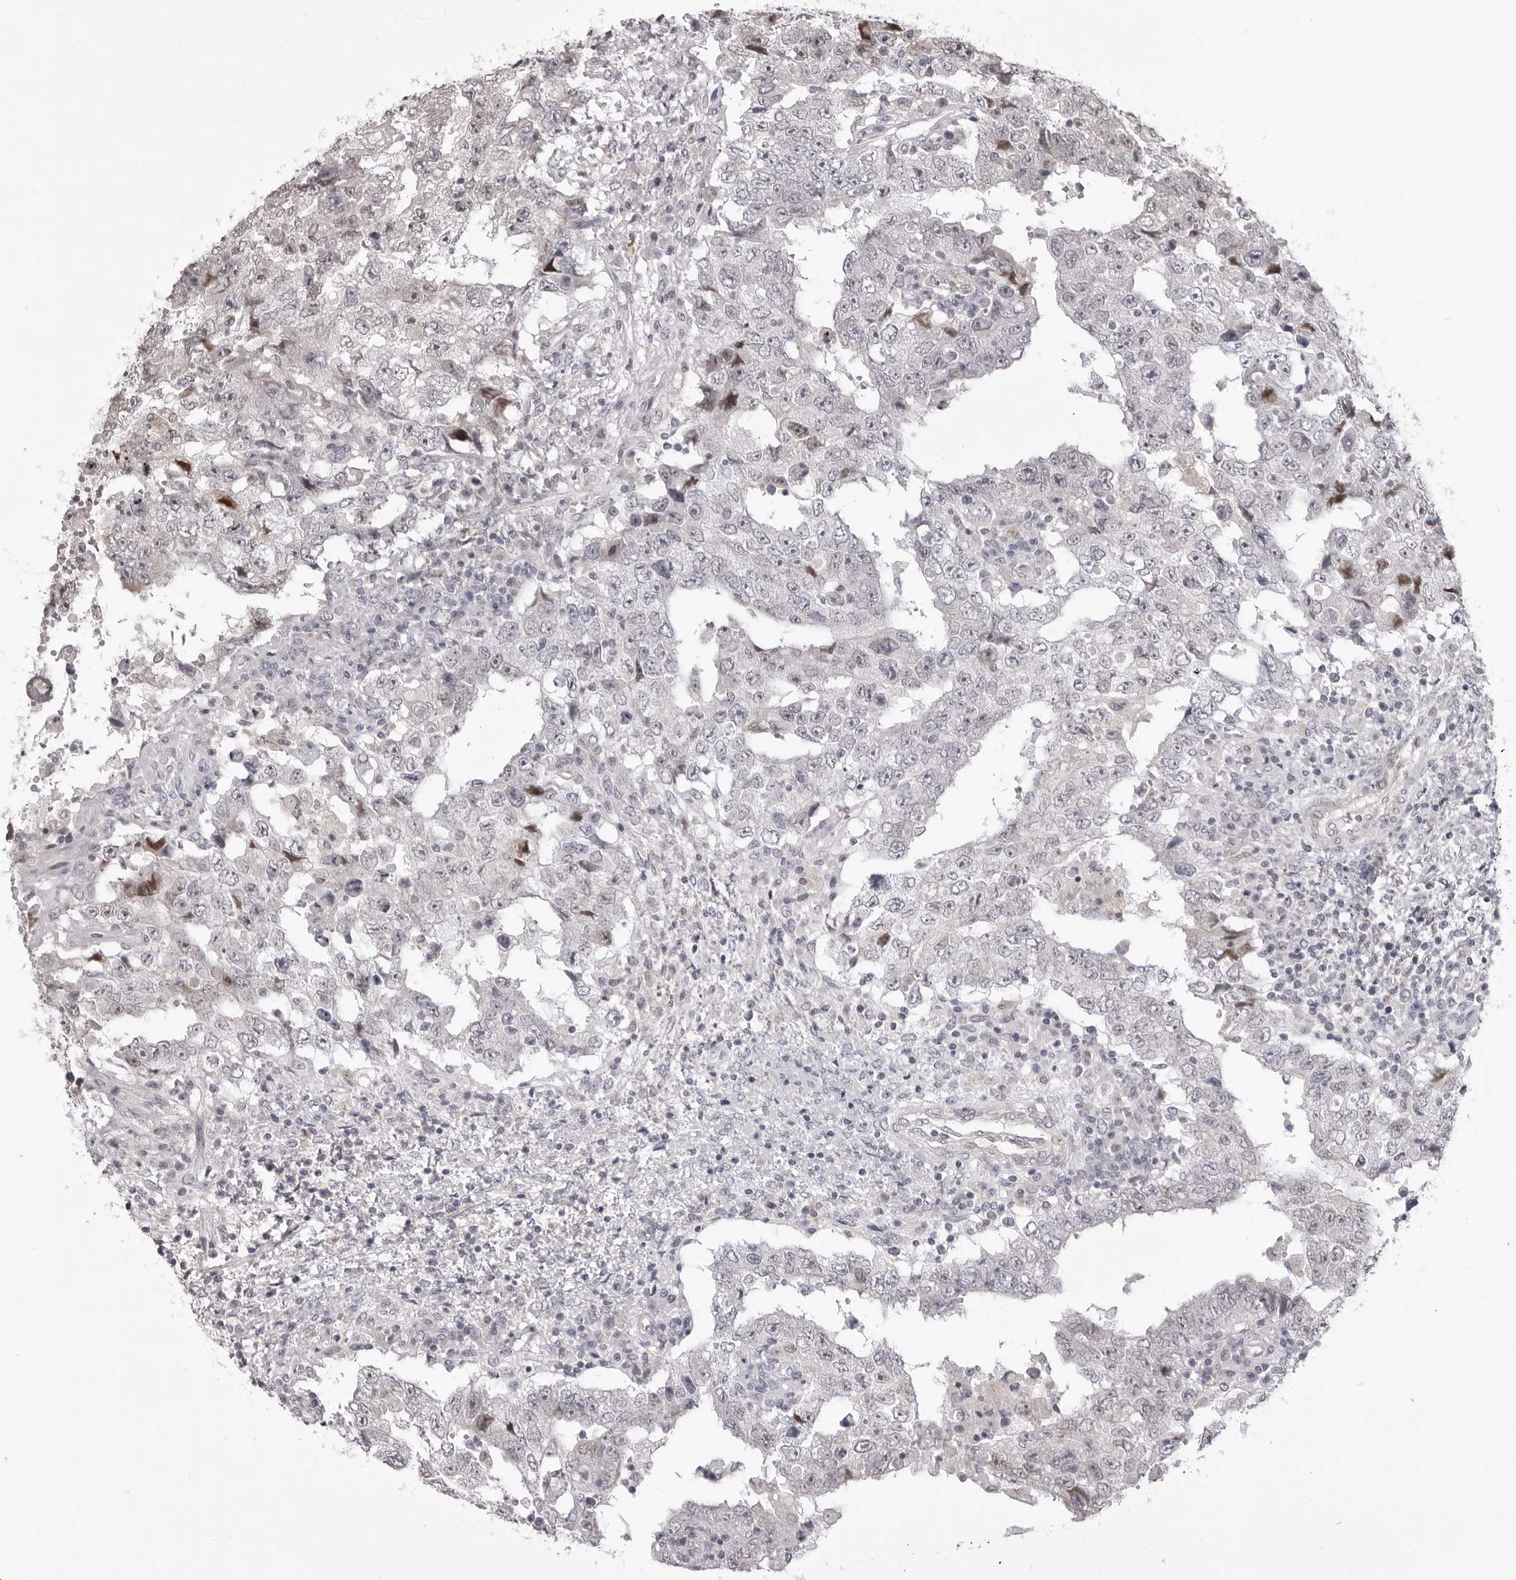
{"staining": {"intensity": "negative", "quantity": "none", "location": "none"}, "tissue": "testis cancer", "cell_type": "Tumor cells", "image_type": "cancer", "snomed": [{"axis": "morphology", "description": "Carcinoma, Embryonal, NOS"}, {"axis": "topography", "description": "Testis"}], "caption": "Immunohistochemical staining of human testis cancer (embryonal carcinoma) exhibits no significant positivity in tumor cells.", "gene": "SUGCT", "patient": {"sex": "male", "age": 26}}